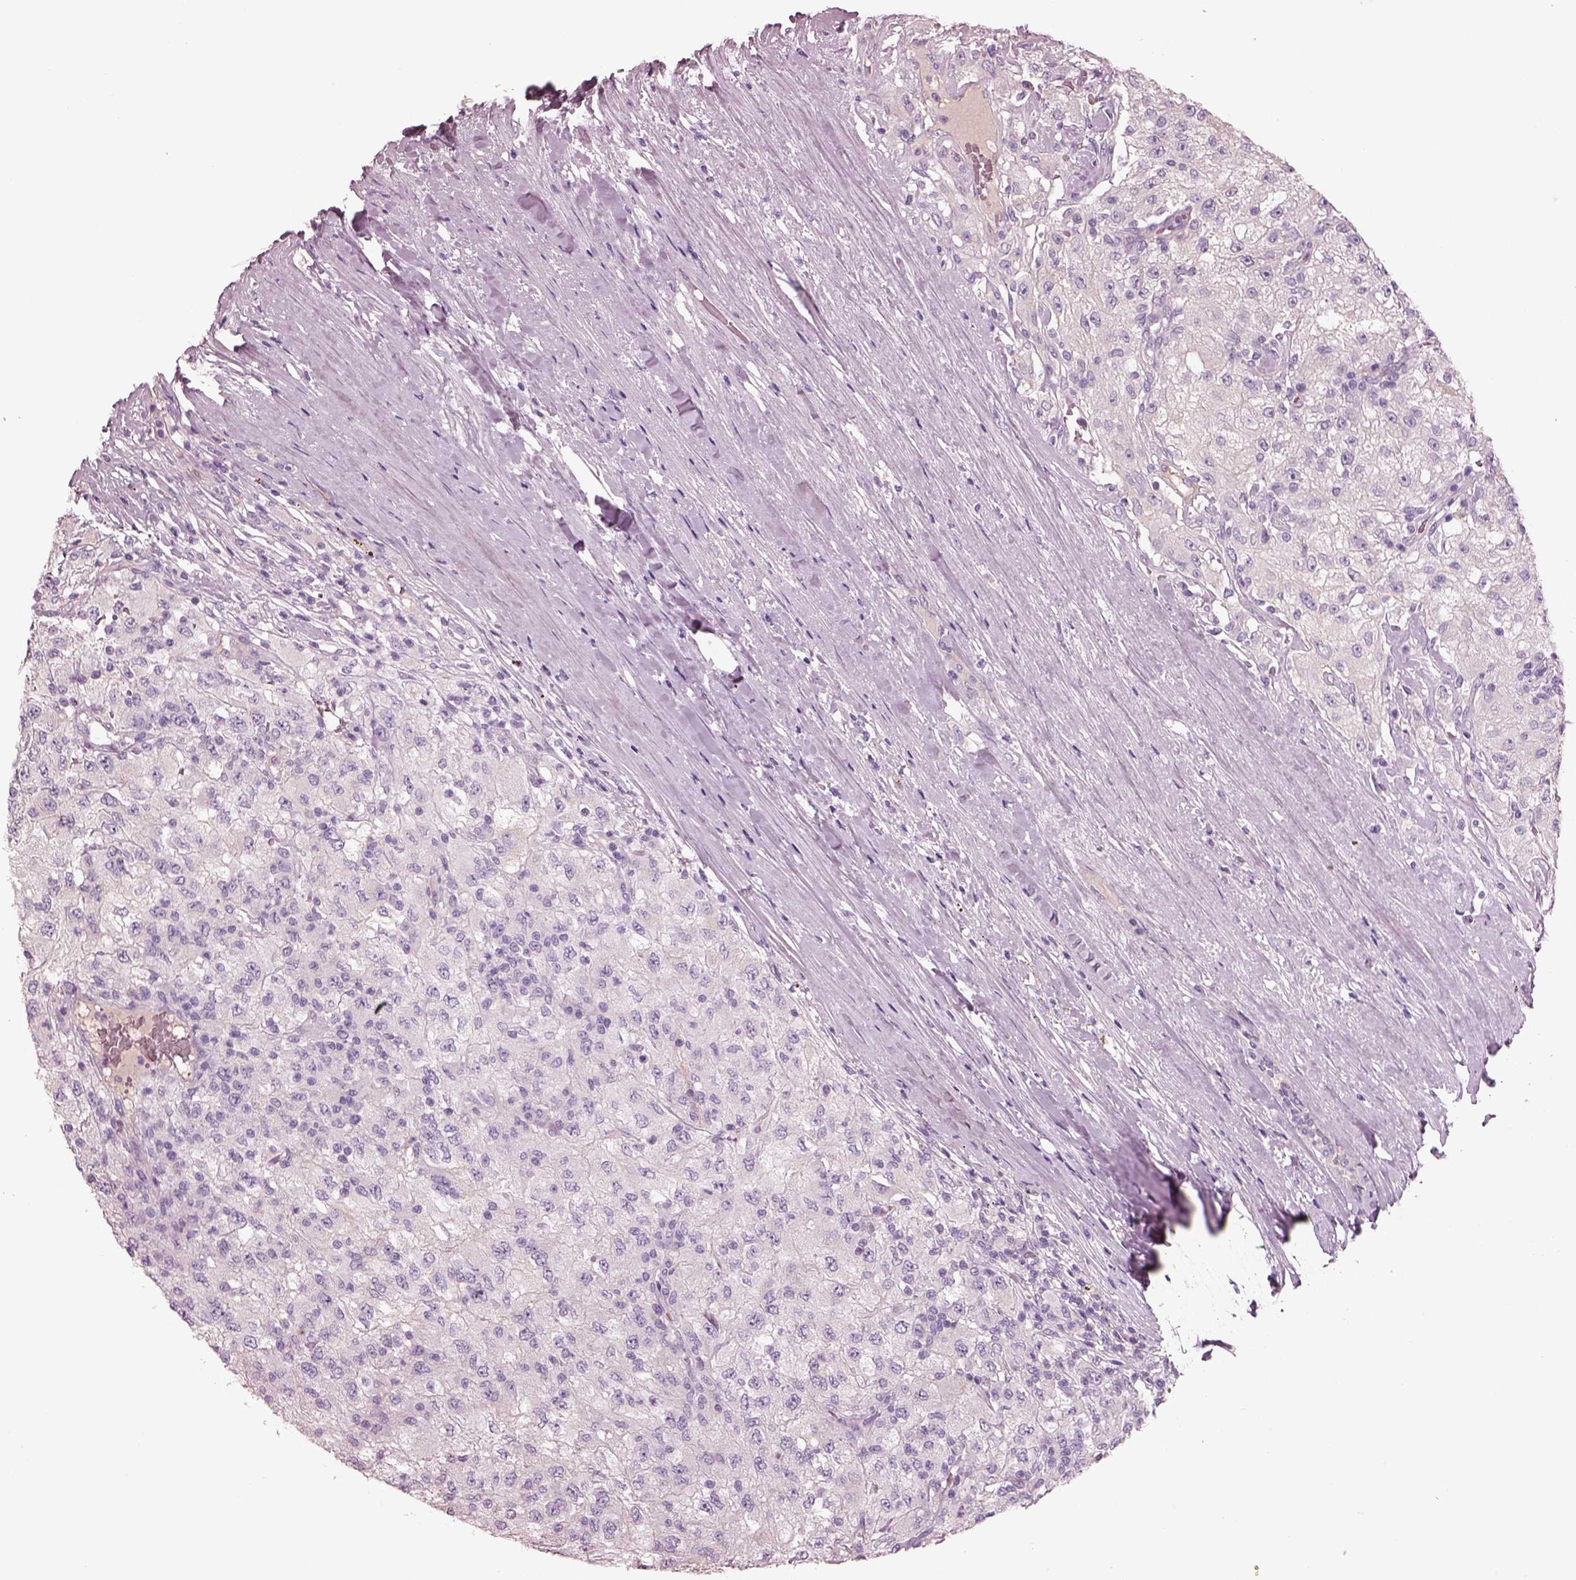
{"staining": {"intensity": "negative", "quantity": "none", "location": "none"}, "tissue": "renal cancer", "cell_type": "Tumor cells", "image_type": "cancer", "snomed": [{"axis": "morphology", "description": "Adenocarcinoma, NOS"}, {"axis": "topography", "description": "Kidney"}], "caption": "High power microscopy histopathology image of an immunohistochemistry (IHC) image of renal adenocarcinoma, revealing no significant expression in tumor cells. (Stains: DAB (3,3'-diaminobenzidine) immunohistochemistry with hematoxylin counter stain, Microscopy: brightfield microscopy at high magnification).", "gene": "IGLL1", "patient": {"sex": "female", "age": 67}}